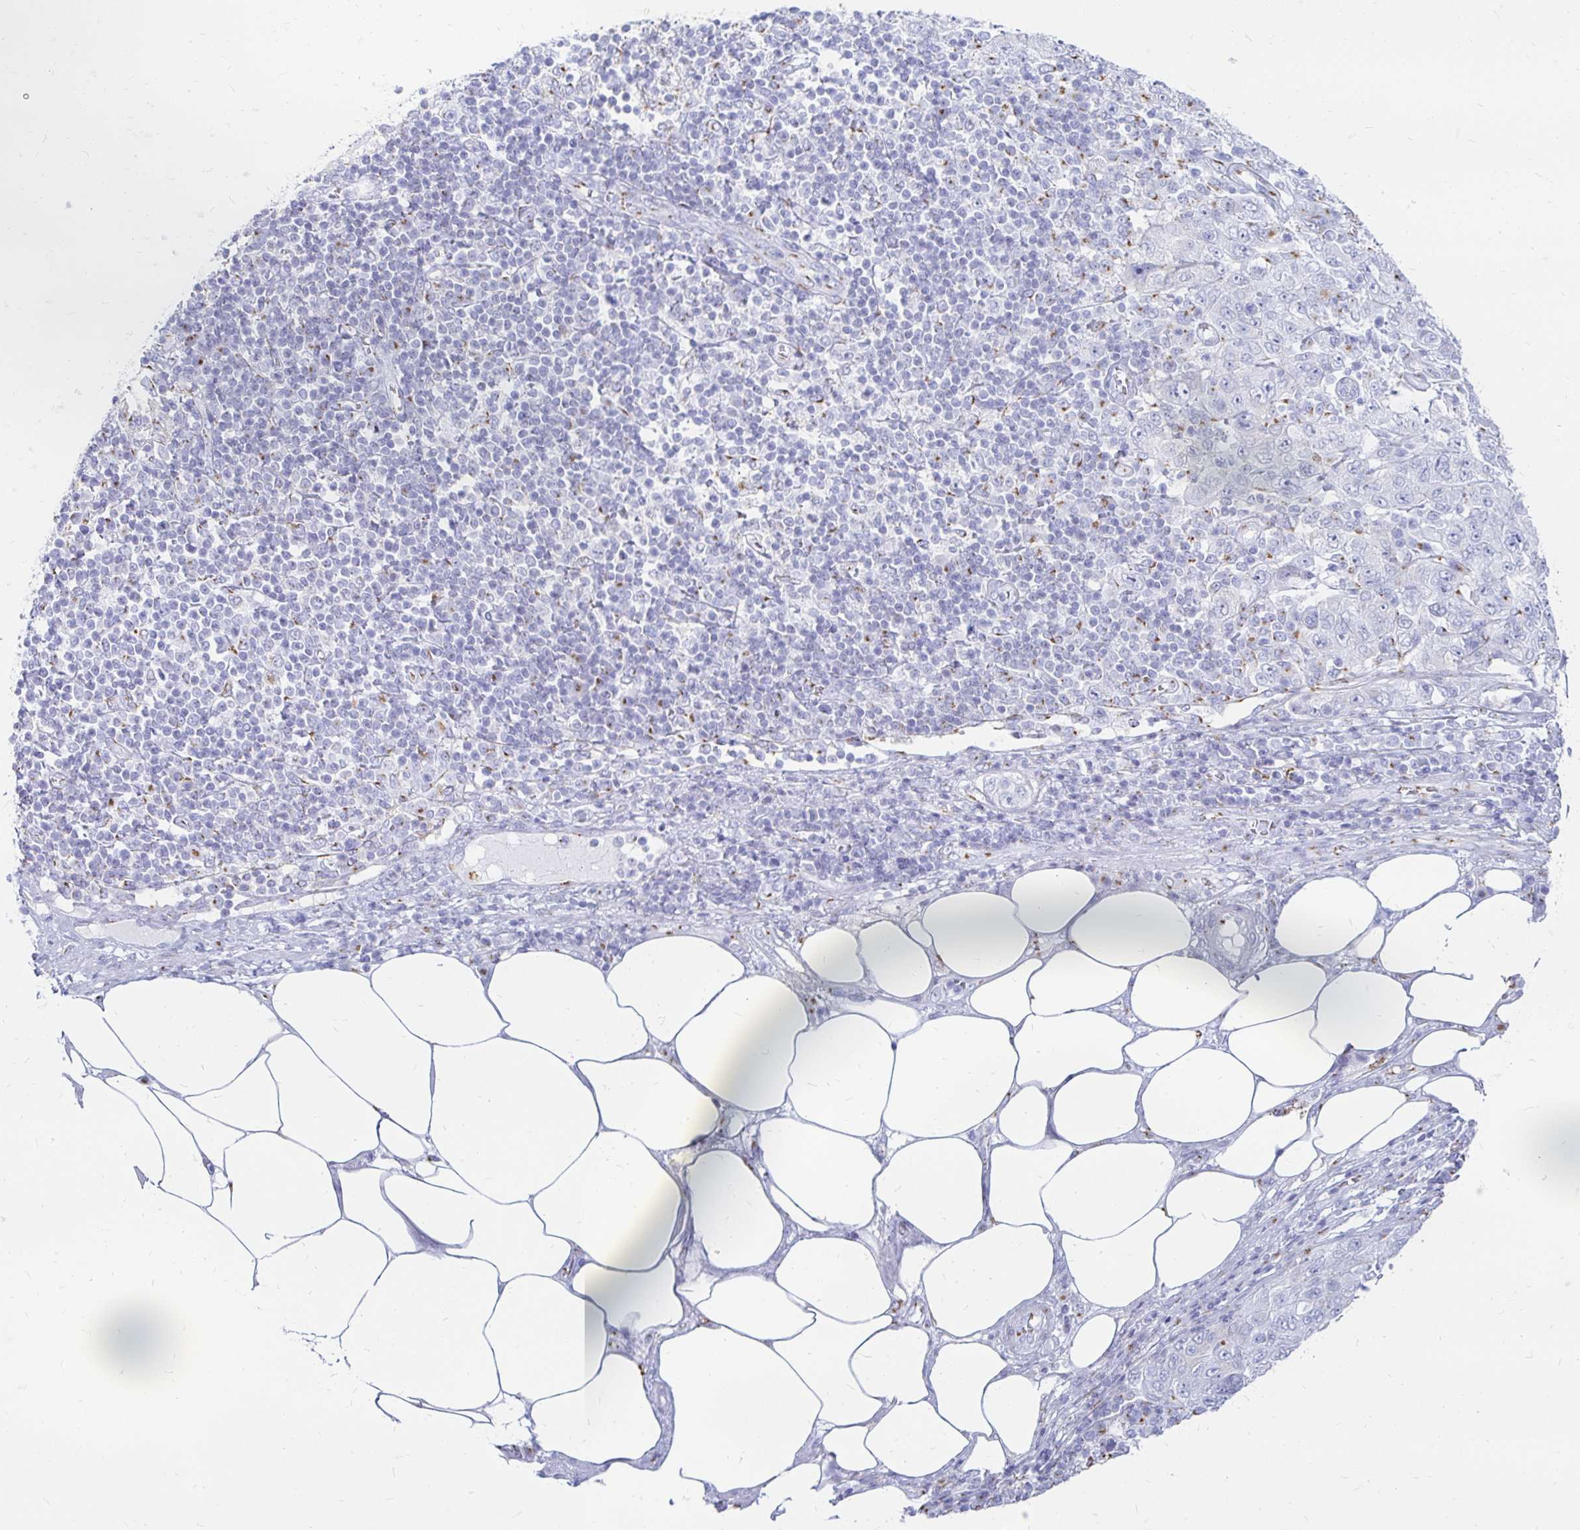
{"staining": {"intensity": "negative", "quantity": "none", "location": "none"}, "tissue": "pancreatic cancer", "cell_type": "Tumor cells", "image_type": "cancer", "snomed": [{"axis": "morphology", "description": "Adenocarcinoma, NOS"}, {"axis": "topography", "description": "Pancreas"}], "caption": "Tumor cells show no significant protein expression in pancreatic adenocarcinoma. The staining is performed using DAB (3,3'-diaminobenzidine) brown chromogen with nuclei counter-stained in using hematoxylin.", "gene": "PAGE4", "patient": {"sex": "male", "age": 68}}